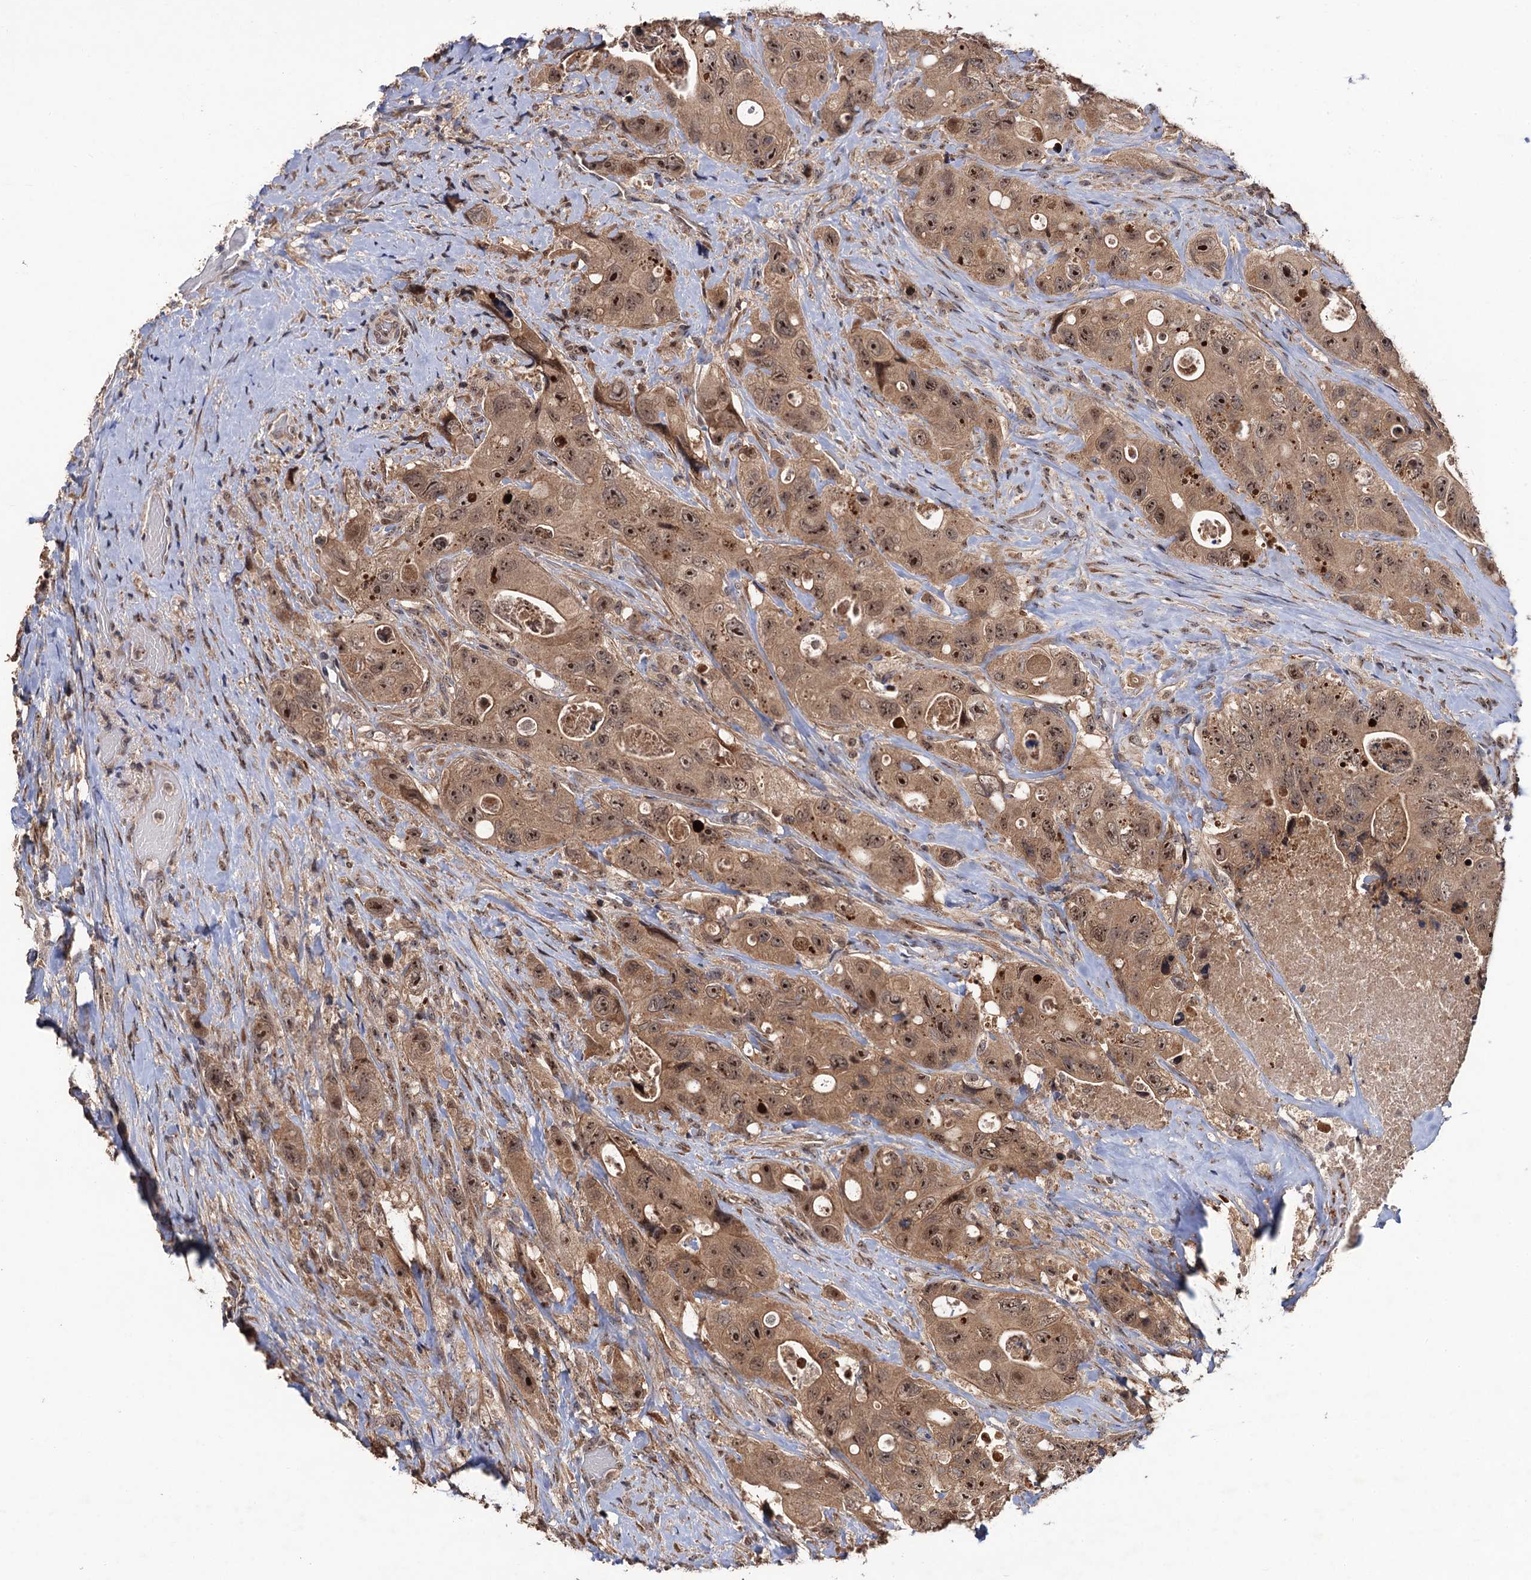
{"staining": {"intensity": "moderate", "quantity": ">75%", "location": "cytoplasmic/membranous,nuclear"}, "tissue": "colorectal cancer", "cell_type": "Tumor cells", "image_type": "cancer", "snomed": [{"axis": "morphology", "description": "Adenocarcinoma, NOS"}, {"axis": "topography", "description": "Colon"}], "caption": "Immunohistochemistry micrograph of neoplastic tissue: colorectal cancer stained using immunohistochemistry (IHC) shows medium levels of moderate protein expression localized specifically in the cytoplasmic/membranous and nuclear of tumor cells, appearing as a cytoplasmic/membranous and nuclear brown color.", "gene": "LRRC63", "patient": {"sex": "female", "age": 46}}